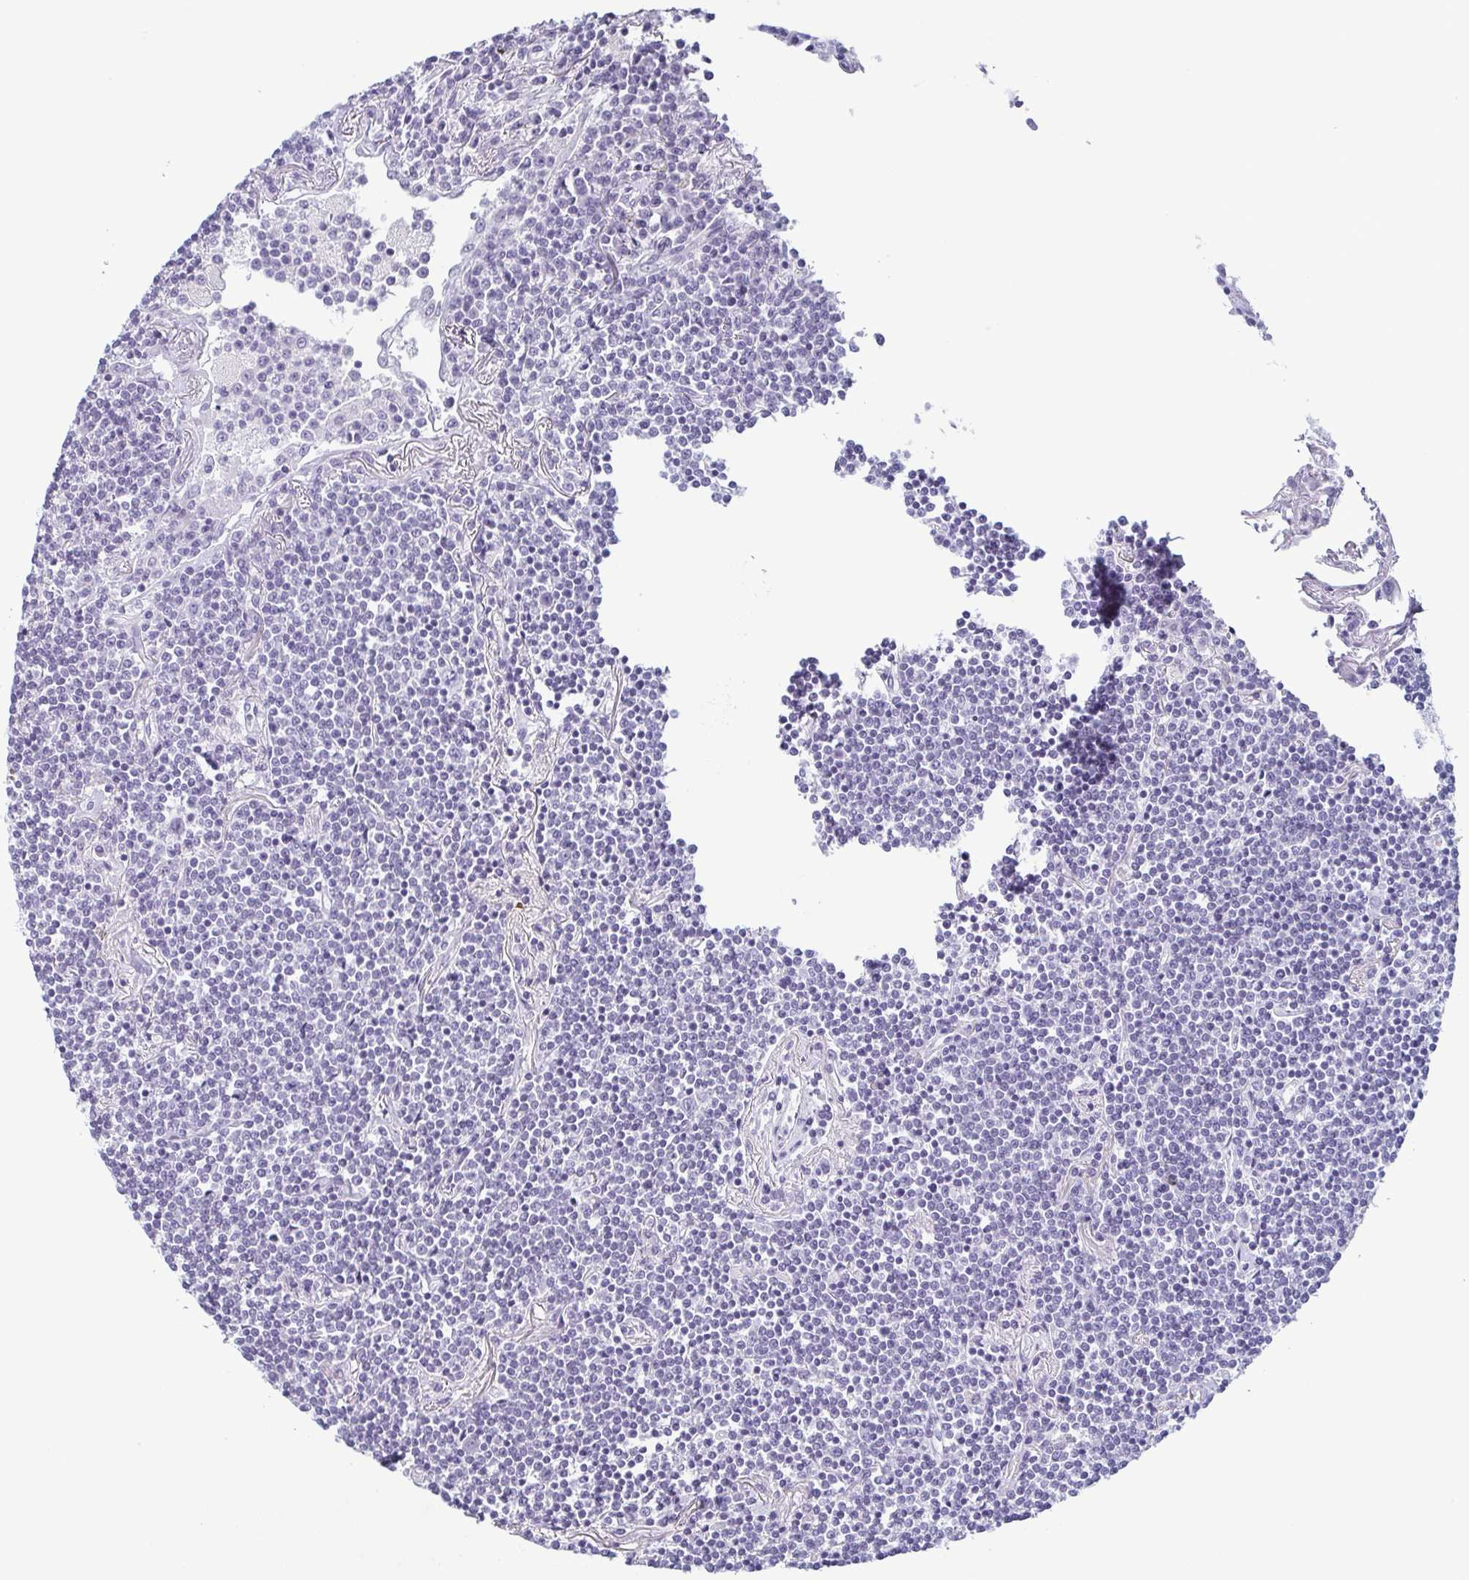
{"staining": {"intensity": "negative", "quantity": "none", "location": "none"}, "tissue": "lymphoma", "cell_type": "Tumor cells", "image_type": "cancer", "snomed": [{"axis": "morphology", "description": "Malignant lymphoma, non-Hodgkin's type, Low grade"}, {"axis": "topography", "description": "Lung"}], "caption": "Immunohistochemistry (IHC) histopathology image of human lymphoma stained for a protein (brown), which shows no positivity in tumor cells.", "gene": "KRT78", "patient": {"sex": "female", "age": 71}}